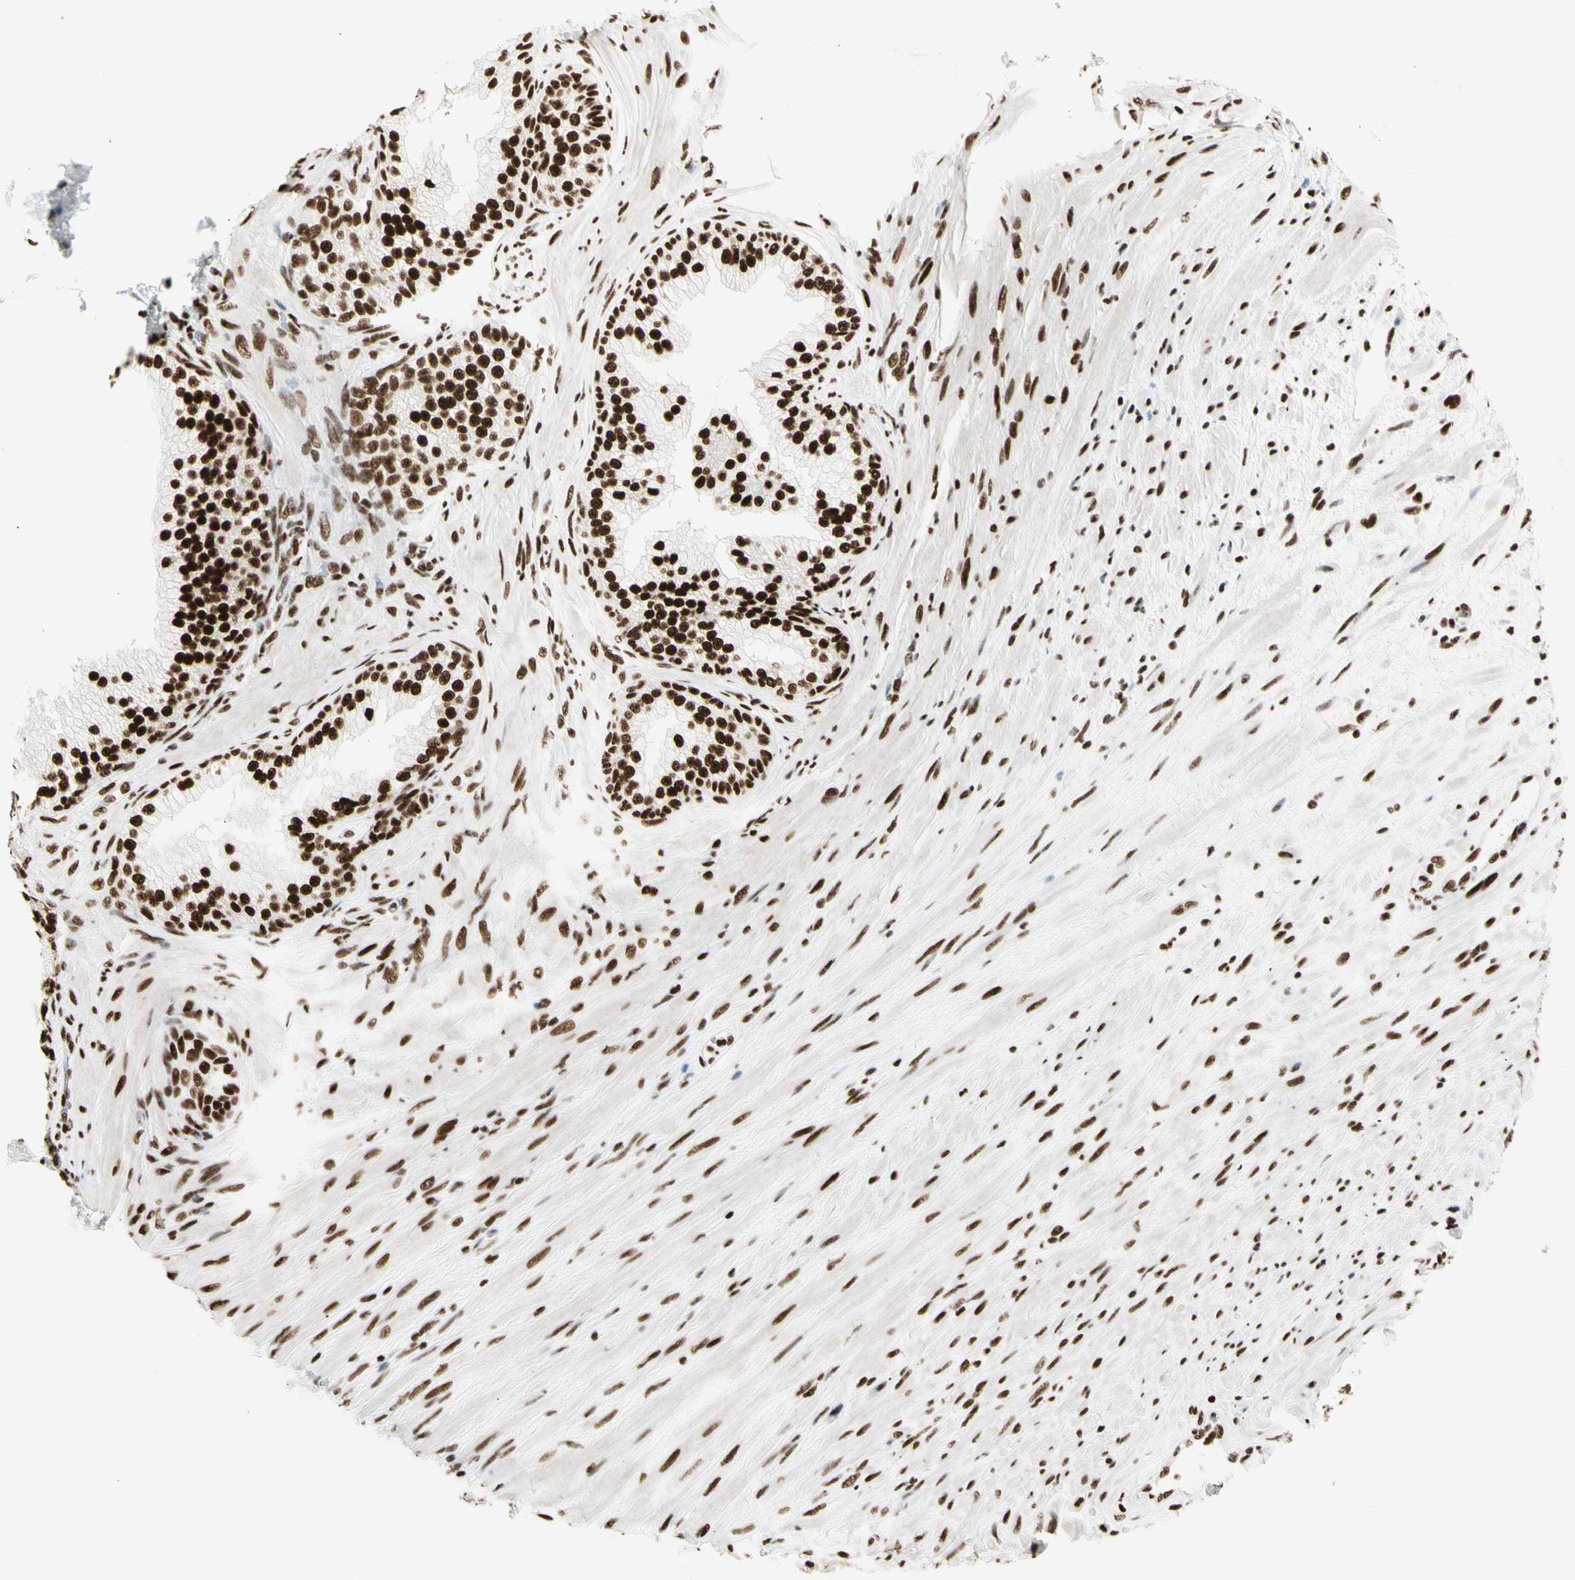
{"staining": {"intensity": "strong", "quantity": ">75%", "location": "nuclear"}, "tissue": "prostate", "cell_type": "Glandular cells", "image_type": "normal", "snomed": [{"axis": "morphology", "description": "Normal tissue, NOS"}, {"axis": "topography", "description": "Prostate"}], "caption": "IHC image of normal prostate: human prostate stained using immunohistochemistry reveals high levels of strong protein expression localized specifically in the nuclear of glandular cells, appearing as a nuclear brown color.", "gene": "CCAR1", "patient": {"sex": "male", "age": 76}}